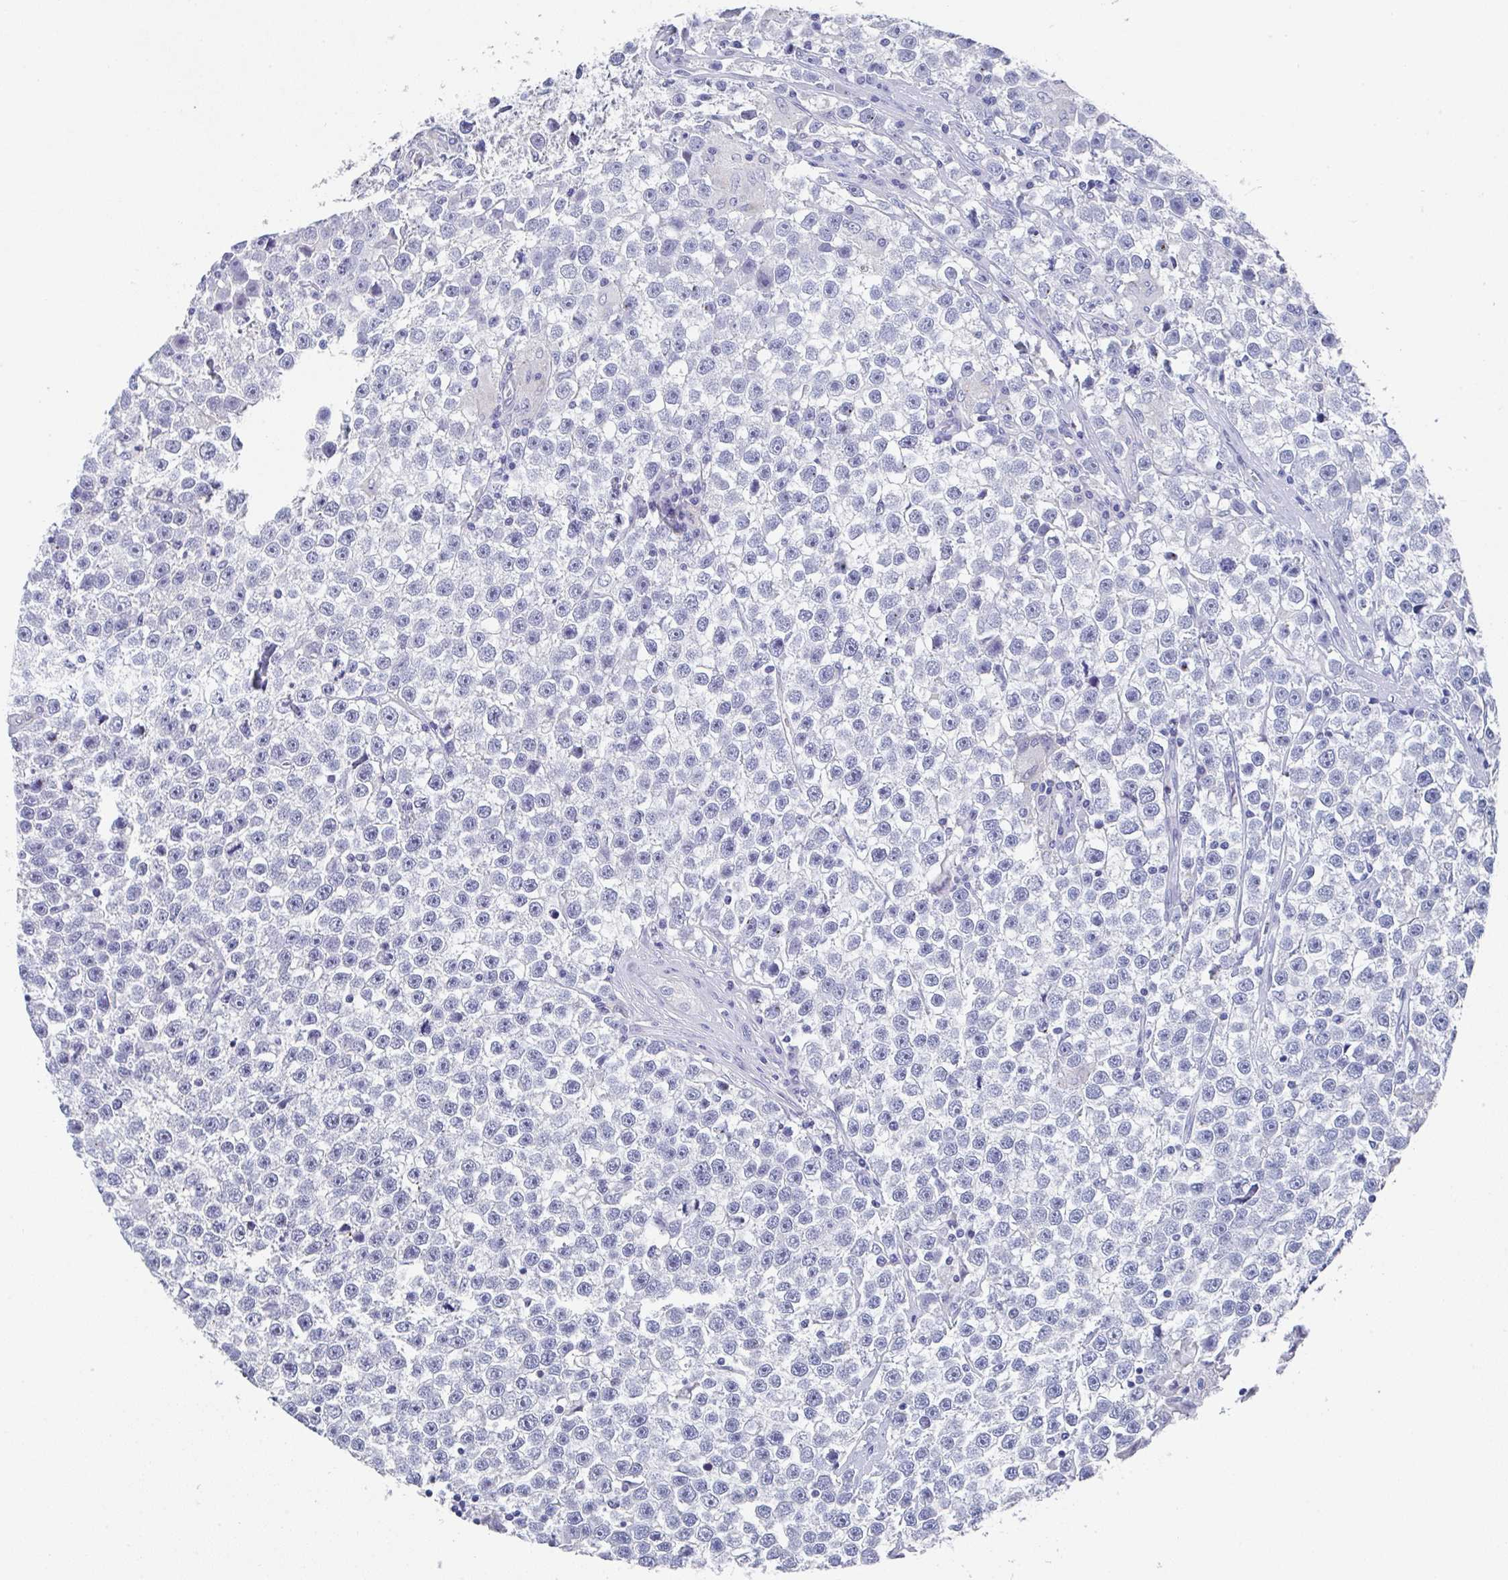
{"staining": {"intensity": "negative", "quantity": "none", "location": "none"}, "tissue": "testis cancer", "cell_type": "Tumor cells", "image_type": "cancer", "snomed": [{"axis": "morphology", "description": "Seminoma, NOS"}, {"axis": "topography", "description": "Testis"}], "caption": "Human testis cancer stained for a protein using IHC demonstrates no staining in tumor cells.", "gene": "TNFRSF8", "patient": {"sex": "male", "age": 31}}